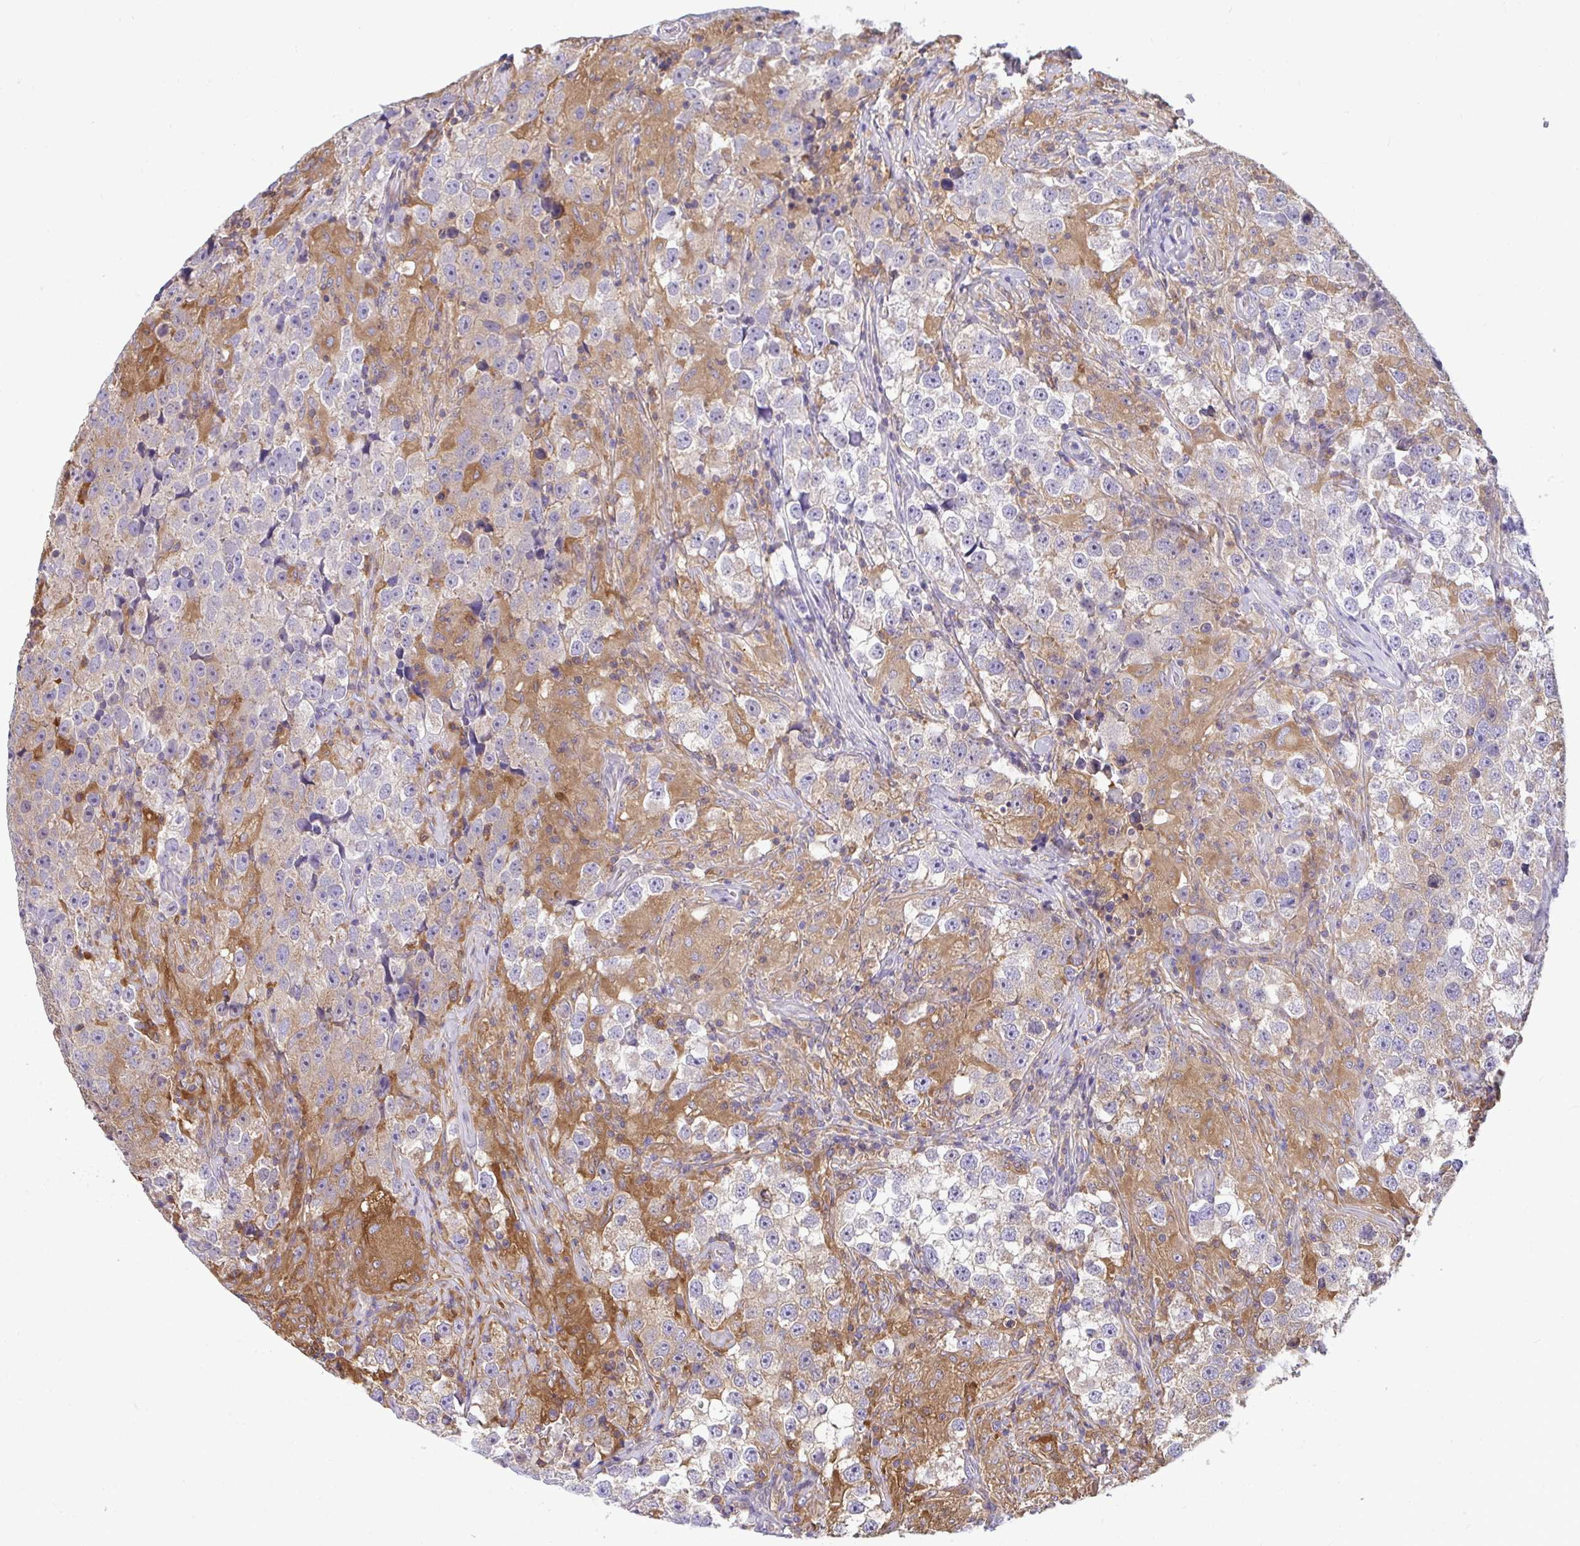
{"staining": {"intensity": "weak", "quantity": "25%-75%", "location": "cytoplasmic/membranous"}, "tissue": "testis cancer", "cell_type": "Tumor cells", "image_type": "cancer", "snomed": [{"axis": "morphology", "description": "Seminoma, NOS"}, {"axis": "topography", "description": "Testis"}], "caption": "Testis cancer (seminoma) stained for a protein reveals weak cytoplasmic/membranous positivity in tumor cells.", "gene": "SLC30A6", "patient": {"sex": "male", "age": 46}}